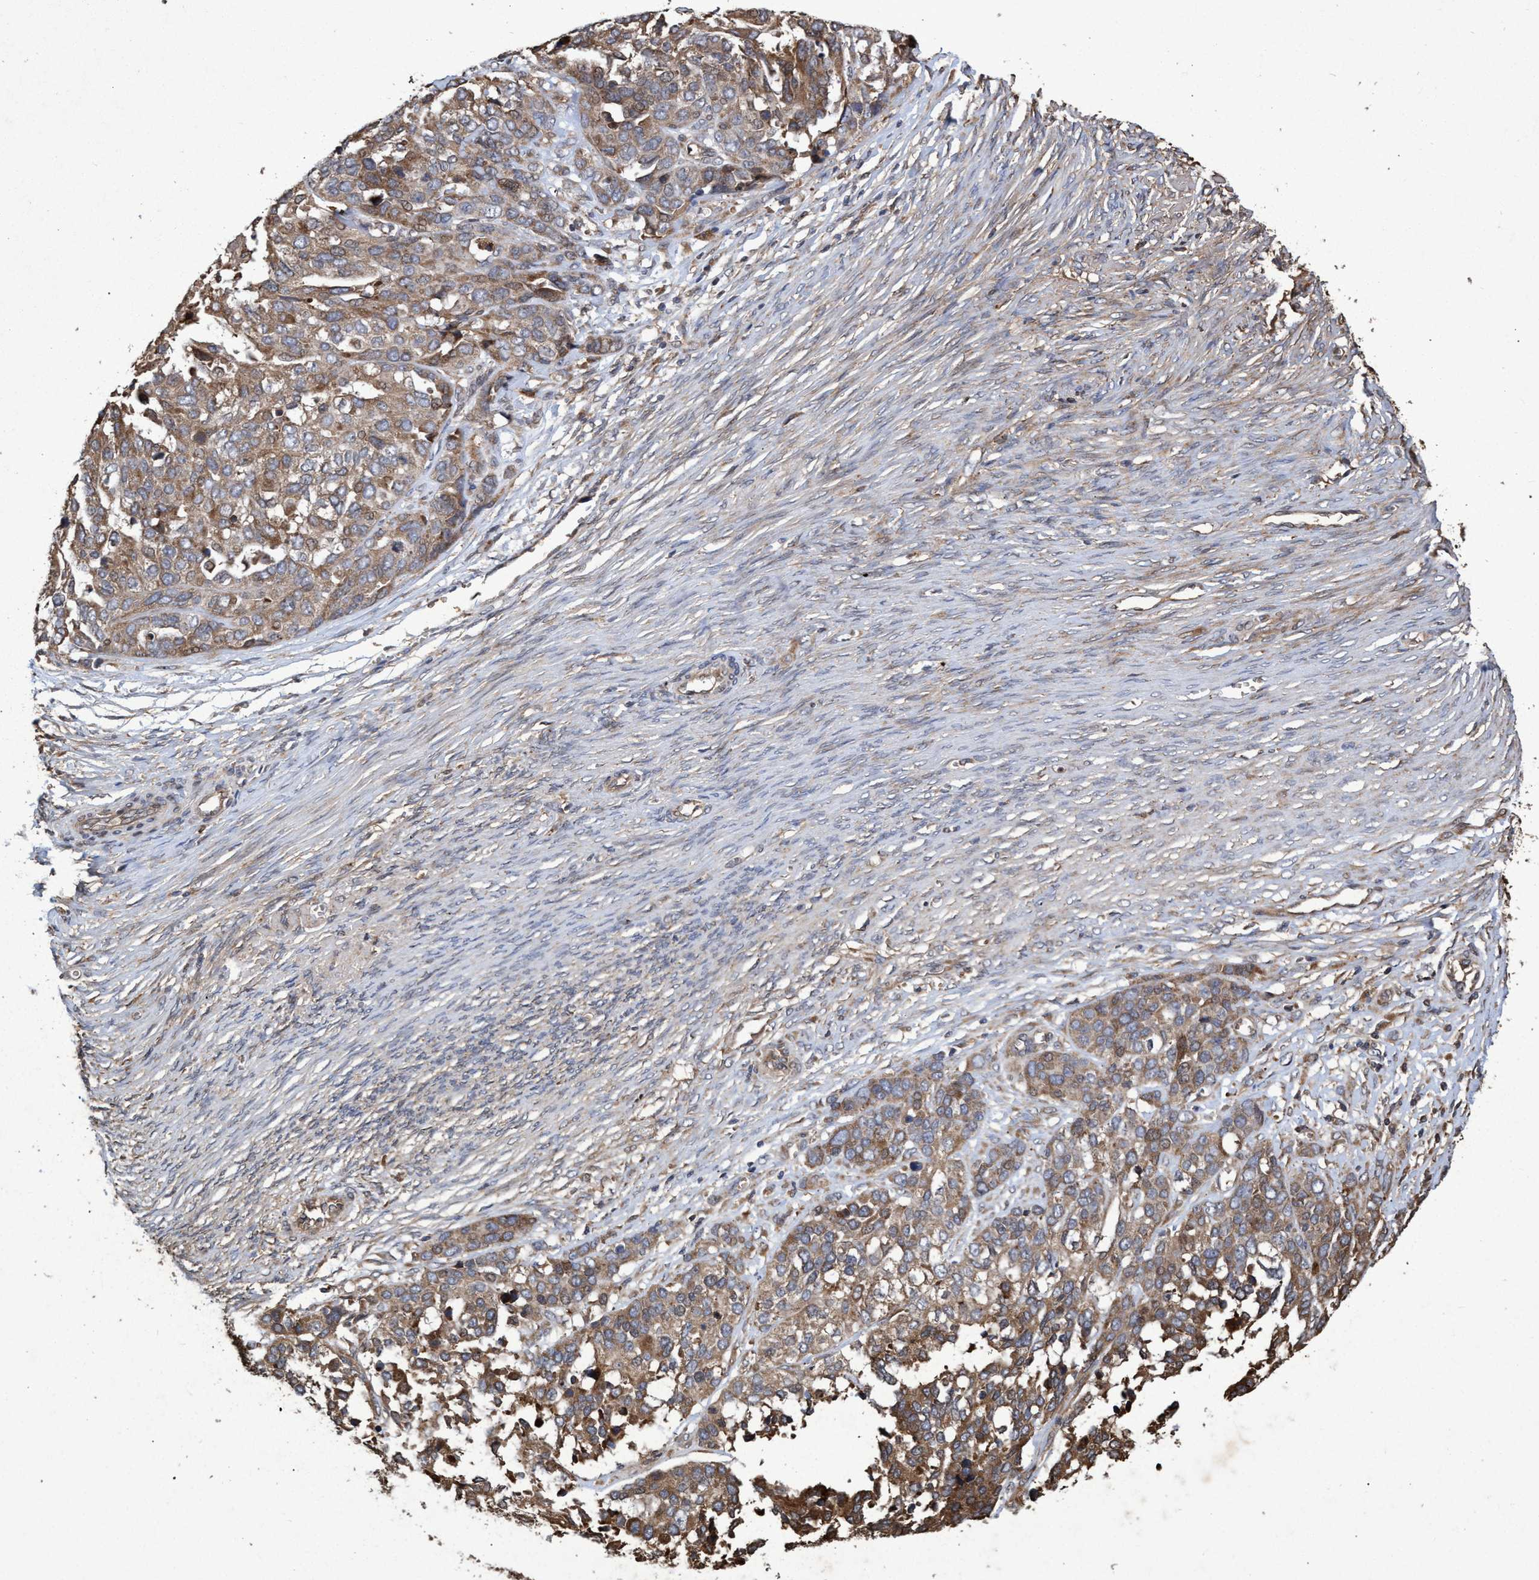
{"staining": {"intensity": "weak", "quantity": ">75%", "location": "cytoplasmic/membranous"}, "tissue": "ovarian cancer", "cell_type": "Tumor cells", "image_type": "cancer", "snomed": [{"axis": "morphology", "description": "Cystadenocarcinoma, serous, NOS"}, {"axis": "topography", "description": "Ovary"}], "caption": "This photomicrograph exhibits immunohistochemistry staining of ovarian cancer, with low weak cytoplasmic/membranous expression in approximately >75% of tumor cells.", "gene": "CHMP6", "patient": {"sex": "female", "age": 44}}